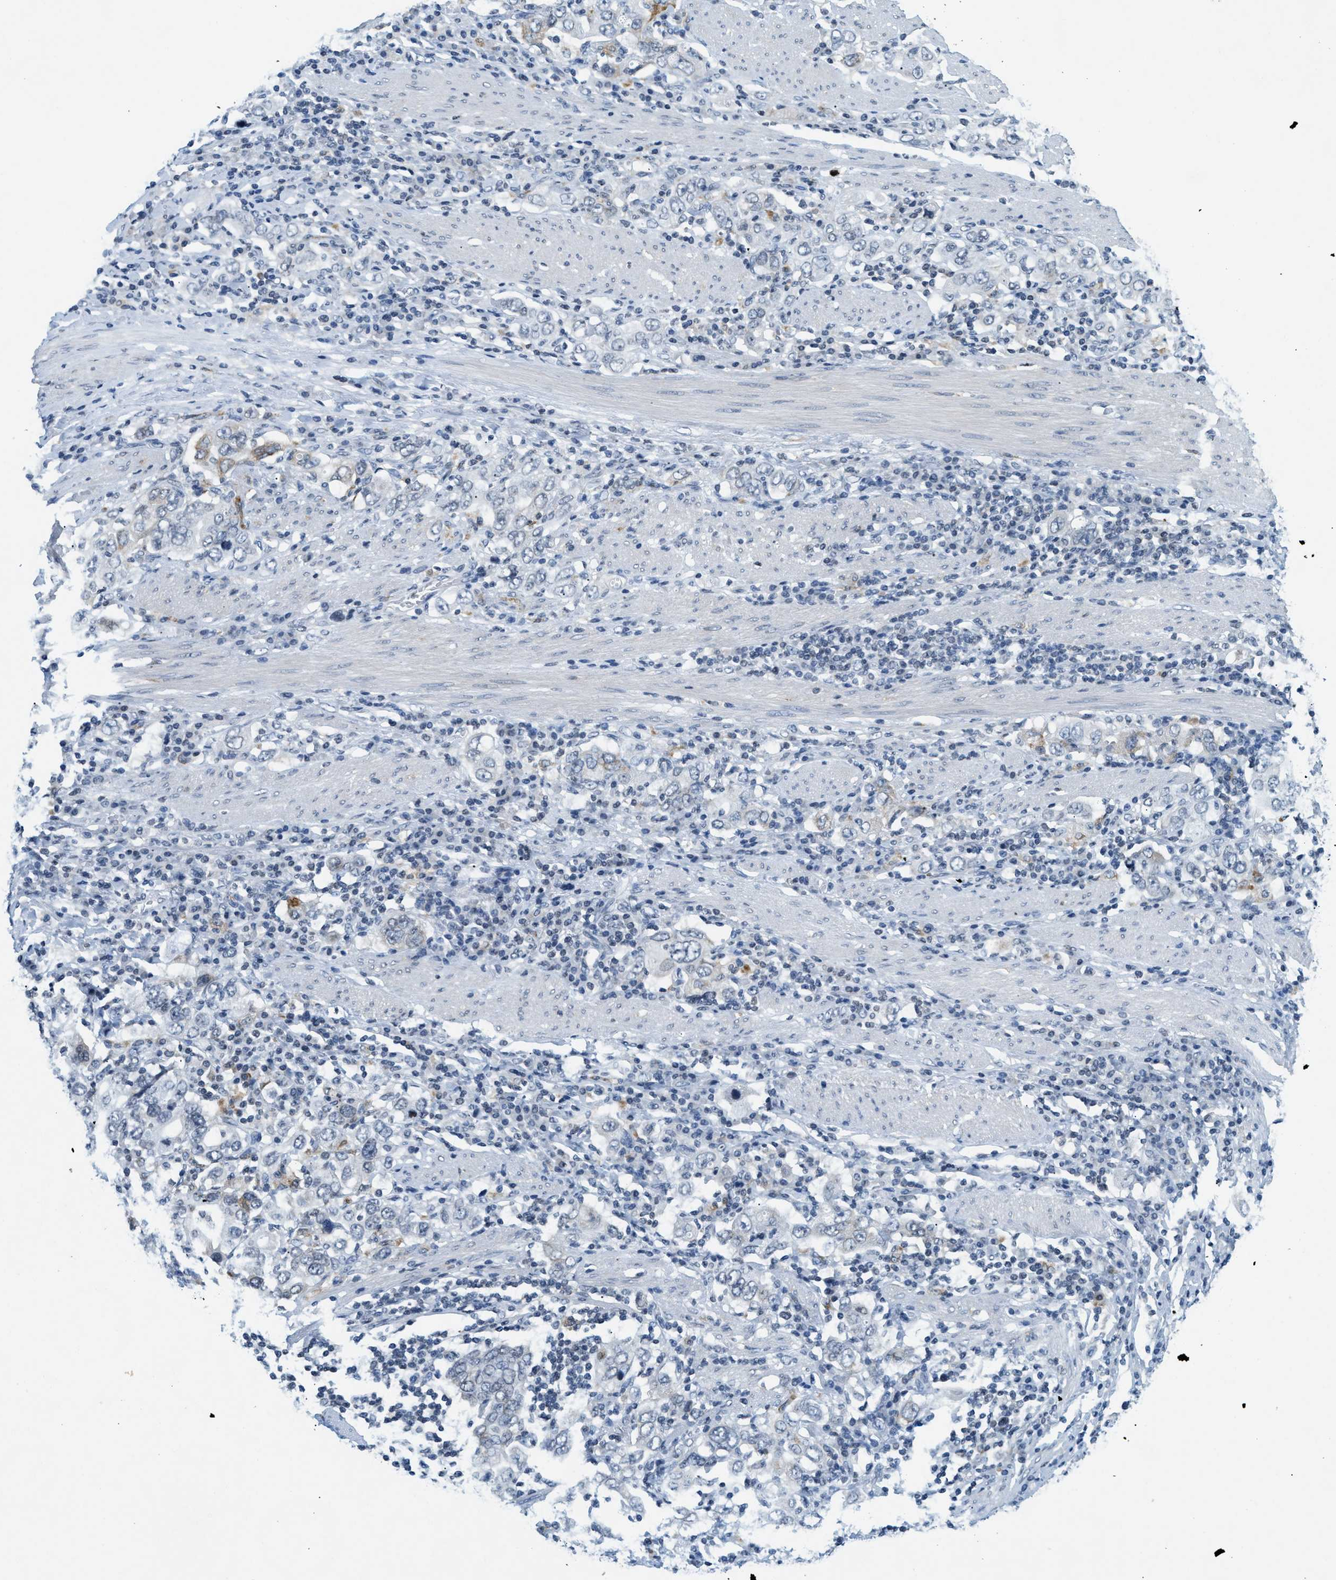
{"staining": {"intensity": "moderate", "quantity": "<25%", "location": "cytoplasmic/membranous"}, "tissue": "stomach cancer", "cell_type": "Tumor cells", "image_type": "cancer", "snomed": [{"axis": "morphology", "description": "Adenocarcinoma, NOS"}, {"axis": "topography", "description": "Stomach, upper"}], "caption": "IHC histopathology image of neoplastic tissue: human adenocarcinoma (stomach) stained using immunohistochemistry (IHC) demonstrates low levels of moderate protein expression localized specifically in the cytoplasmic/membranous of tumor cells, appearing as a cytoplasmic/membranous brown color.", "gene": "UVRAG", "patient": {"sex": "male", "age": 62}}